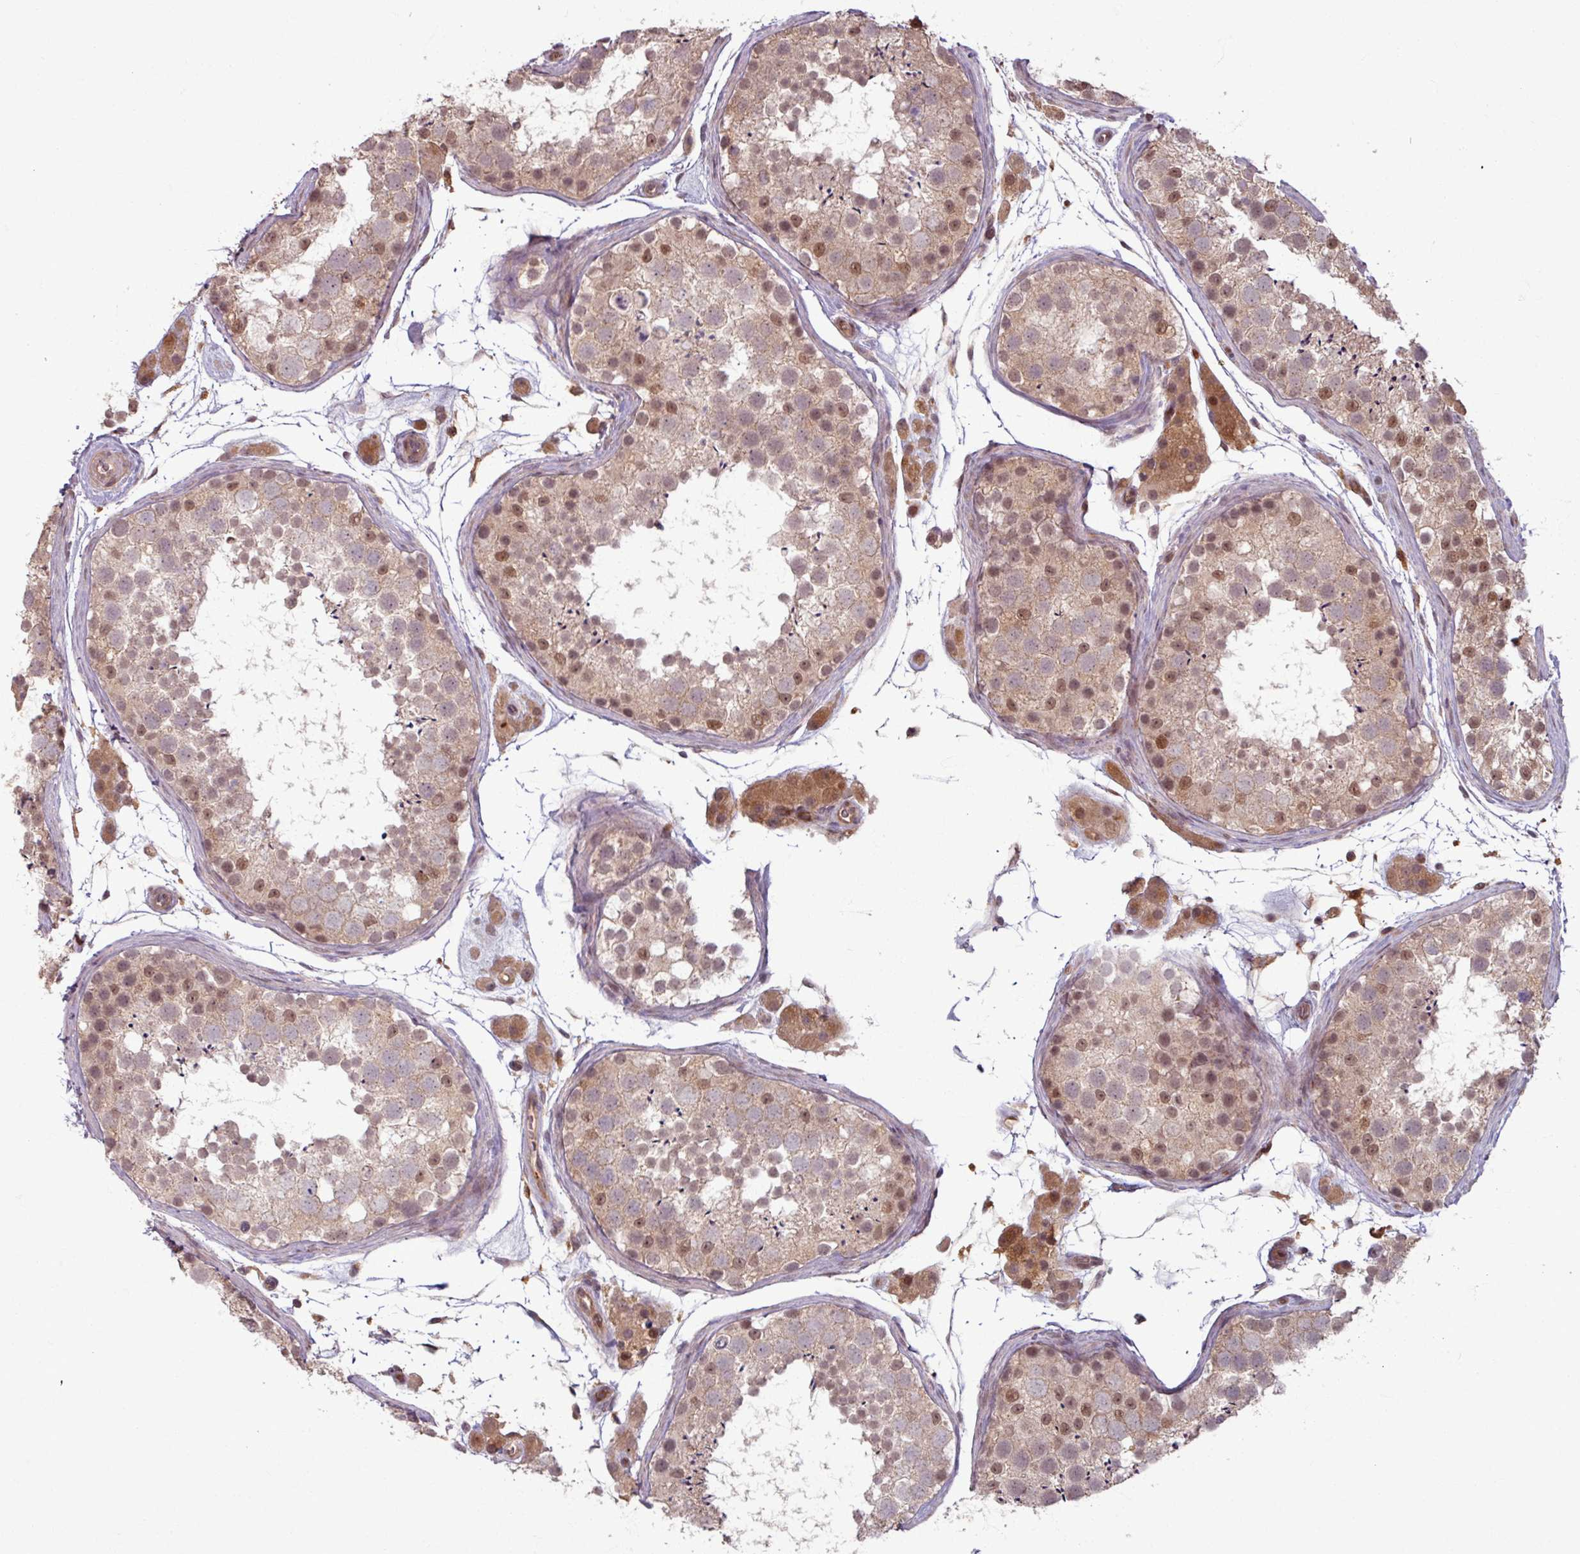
{"staining": {"intensity": "moderate", "quantity": "25%-75%", "location": "cytoplasmic/membranous,nuclear"}, "tissue": "testis", "cell_type": "Cells in seminiferous ducts", "image_type": "normal", "snomed": [{"axis": "morphology", "description": "Normal tissue, NOS"}, {"axis": "topography", "description": "Testis"}], "caption": "Human testis stained with a brown dye exhibits moderate cytoplasmic/membranous,nuclear positive staining in approximately 25%-75% of cells in seminiferous ducts.", "gene": "OR6B1", "patient": {"sex": "male", "age": 41}}